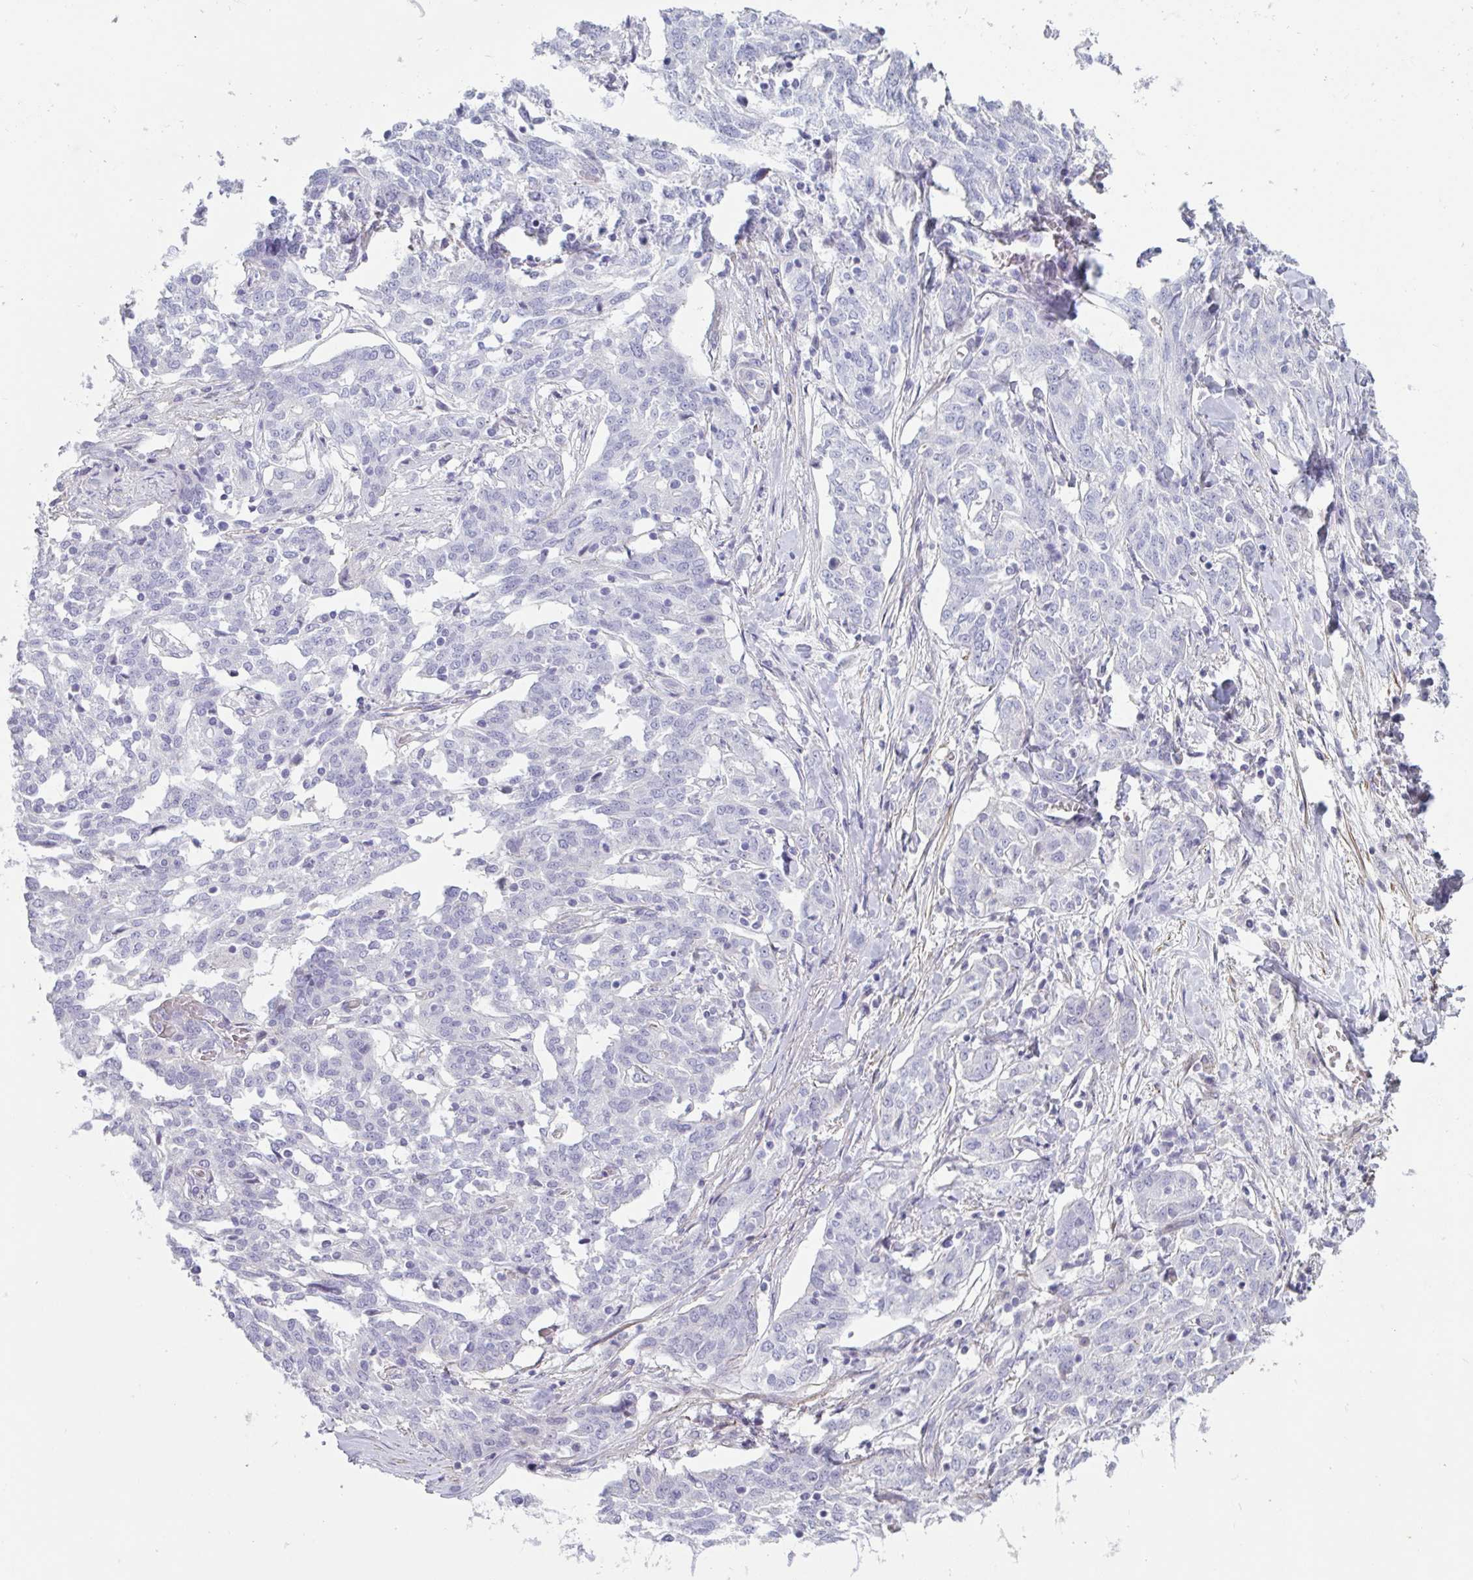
{"staining": {"intensity": "negative", "quantity": "none", "location": "none"}, "tissue": "ovarian cancer", "cell_type": "Tumor cells", "image_type": "cancer", "snomed": [{"axis": "morphology", "description": "Cystadenocarcinoma, serous, NOS"}, {"axis": "topography", "description": "Ovary"}], "caption": "The photomicrograph reveals no staining of tumor cells in ovarian serous cystadenocarcinoma. (IHC, brightfield microscopy, high magnification).", "gene": "OR5P3", "patient": {"sex": "female", "age": 67}}